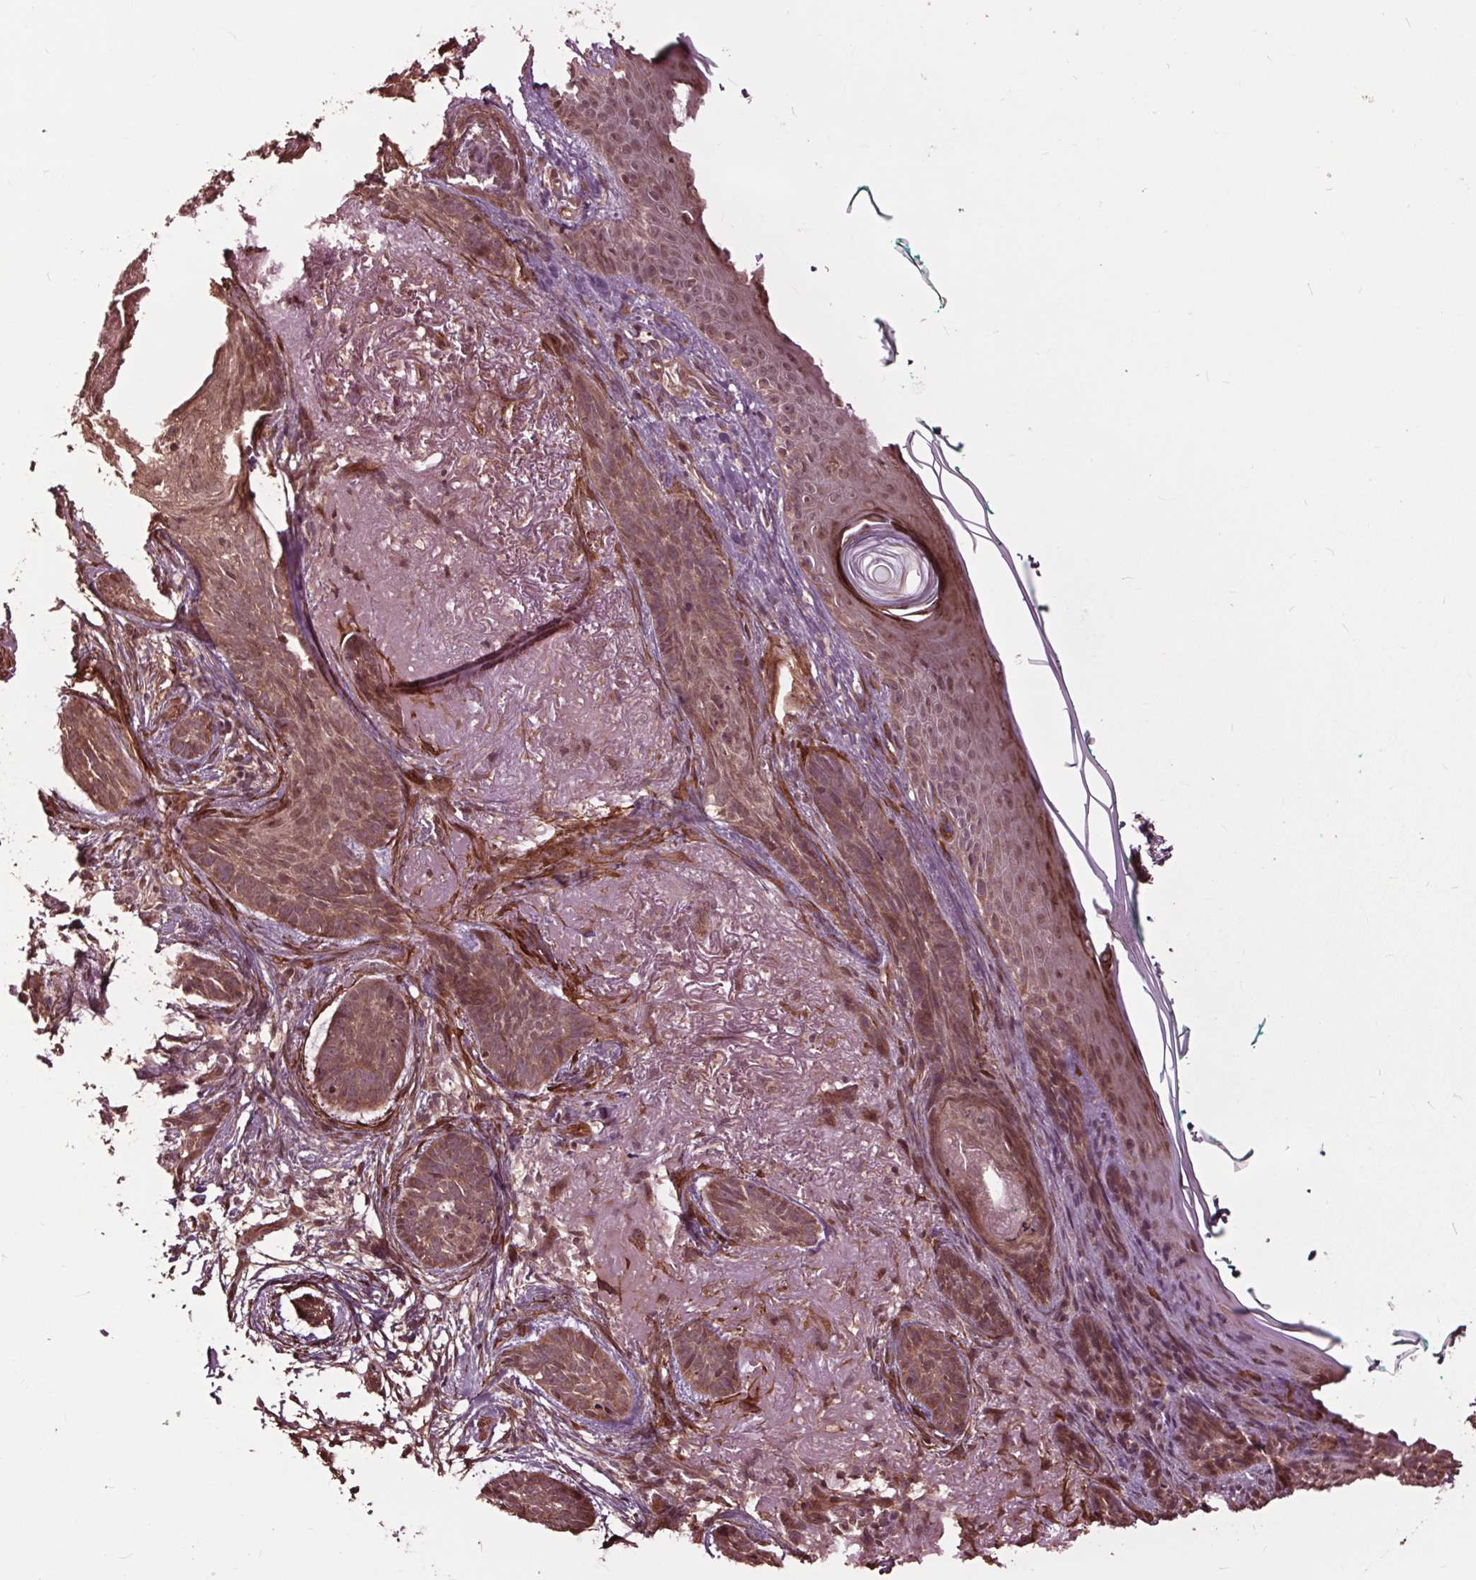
{"staining": {"intensity": "moderate", "quantity": ">75%", "location": "cytoplasmic/membranous,nuclear"}, "tissue": "skin cancer", "cell_type": "Tumor cells", "image_type": "cancer", "snomed": [{"axis": "morphology", "description": "Basal cell carcinoma"}, {"axis": "topography", "description": "Skin"}], "caption": "The photomicrograph displays immunohistochemical staining of skin cancer (basal cell carcinoma). There is moderate cytoplasmic/membranous and nuclear positivity is identified in about >75% of tumor cells.", "gene": "CEP95", "patient": {"sex": "female", "age": 78}}